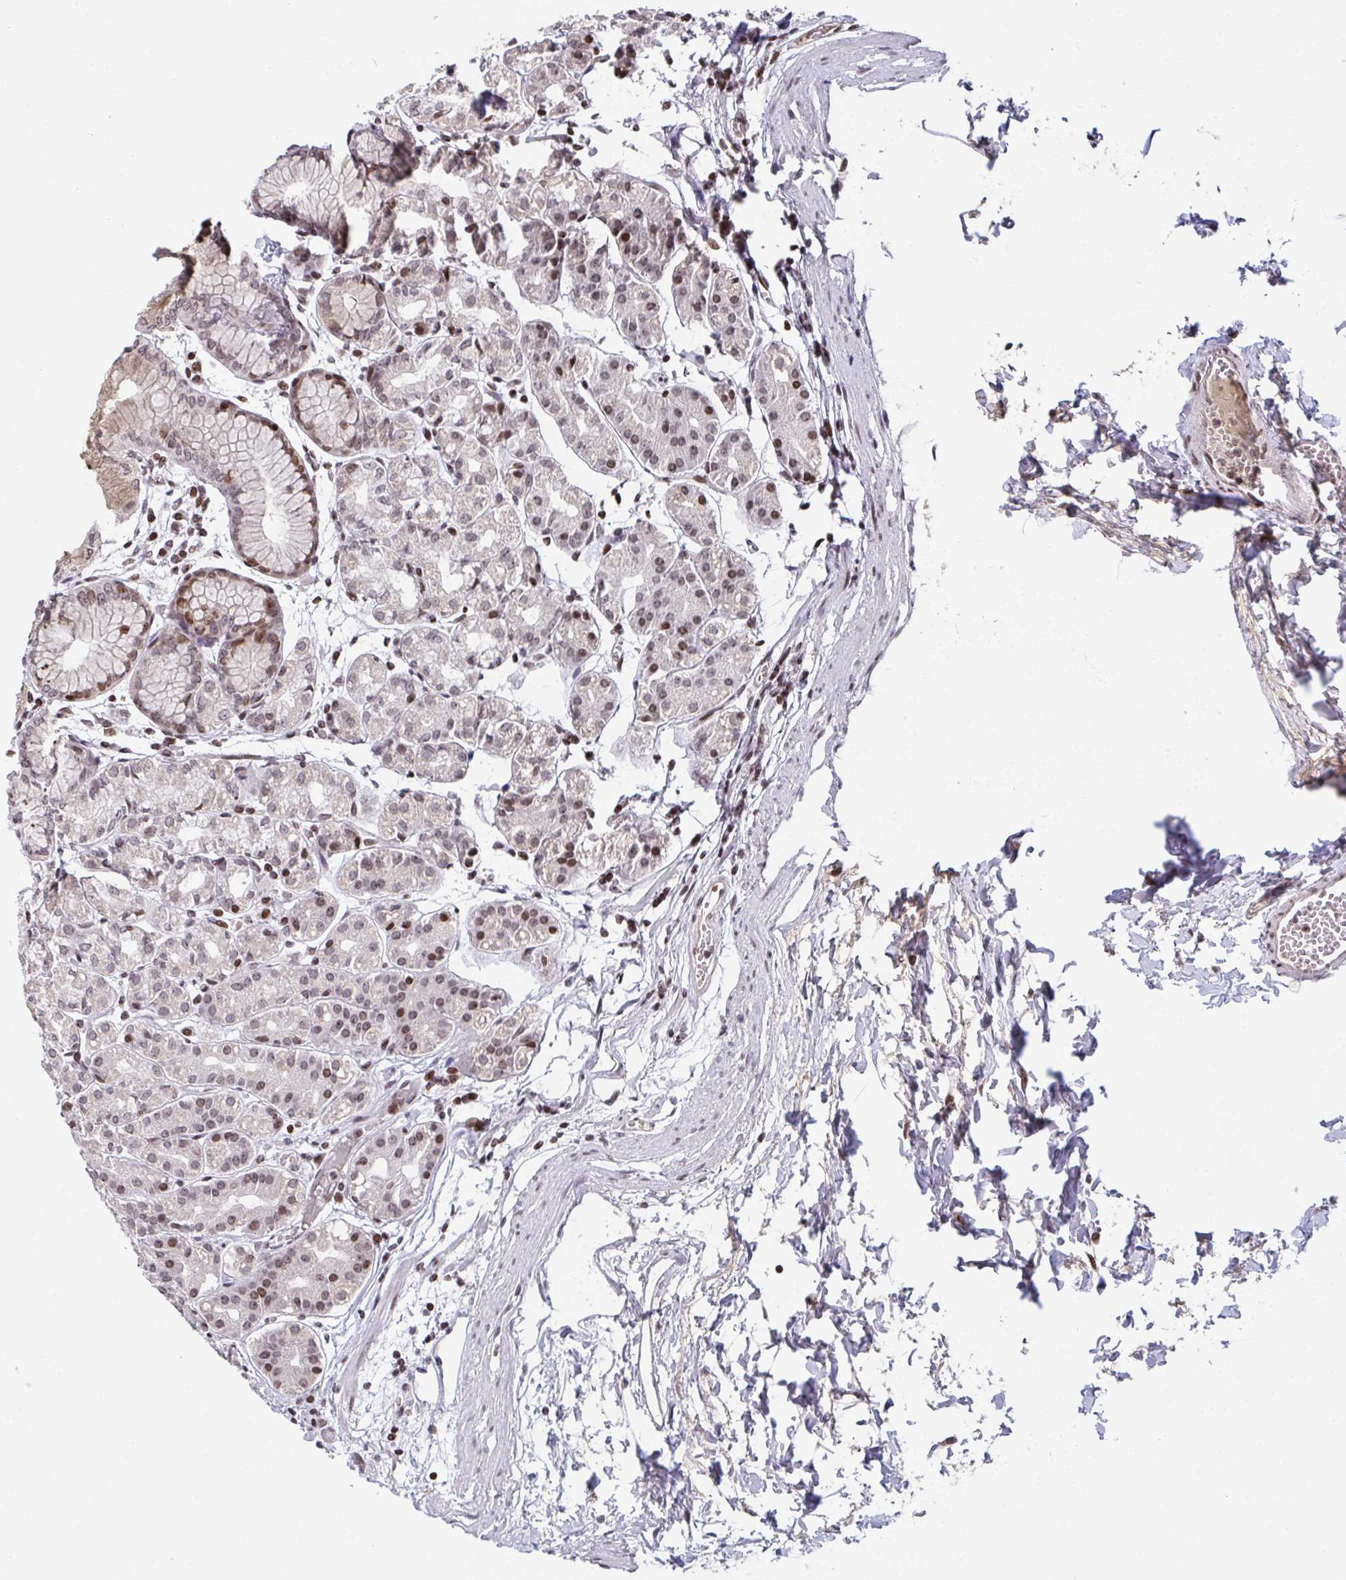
{"staining": {"intensity": "moderate", "quantity": "25%-75%", "location": "nuclear"}, "tissue": "stomach", "cell_type": "Glandular cells", "image_type": "normal", "snomed": [{"axis": "morphology", "description": "Normal tissue, NOS"}, {"axis": "topography", "description": "Stomach"}], "caption": "A high-resolution photomicrograph shows immunohistochemistry staining of unremarkable stomach, which displays moderate nuclear staining in approximately 25%-75% of glandular cells. (DAB (3,3'-diaminobenzidine) = brown stain, brightfield microscopy at high magnification).", "gene": "PCDHB8", "patient": {"sex": "female", "age": 57}}